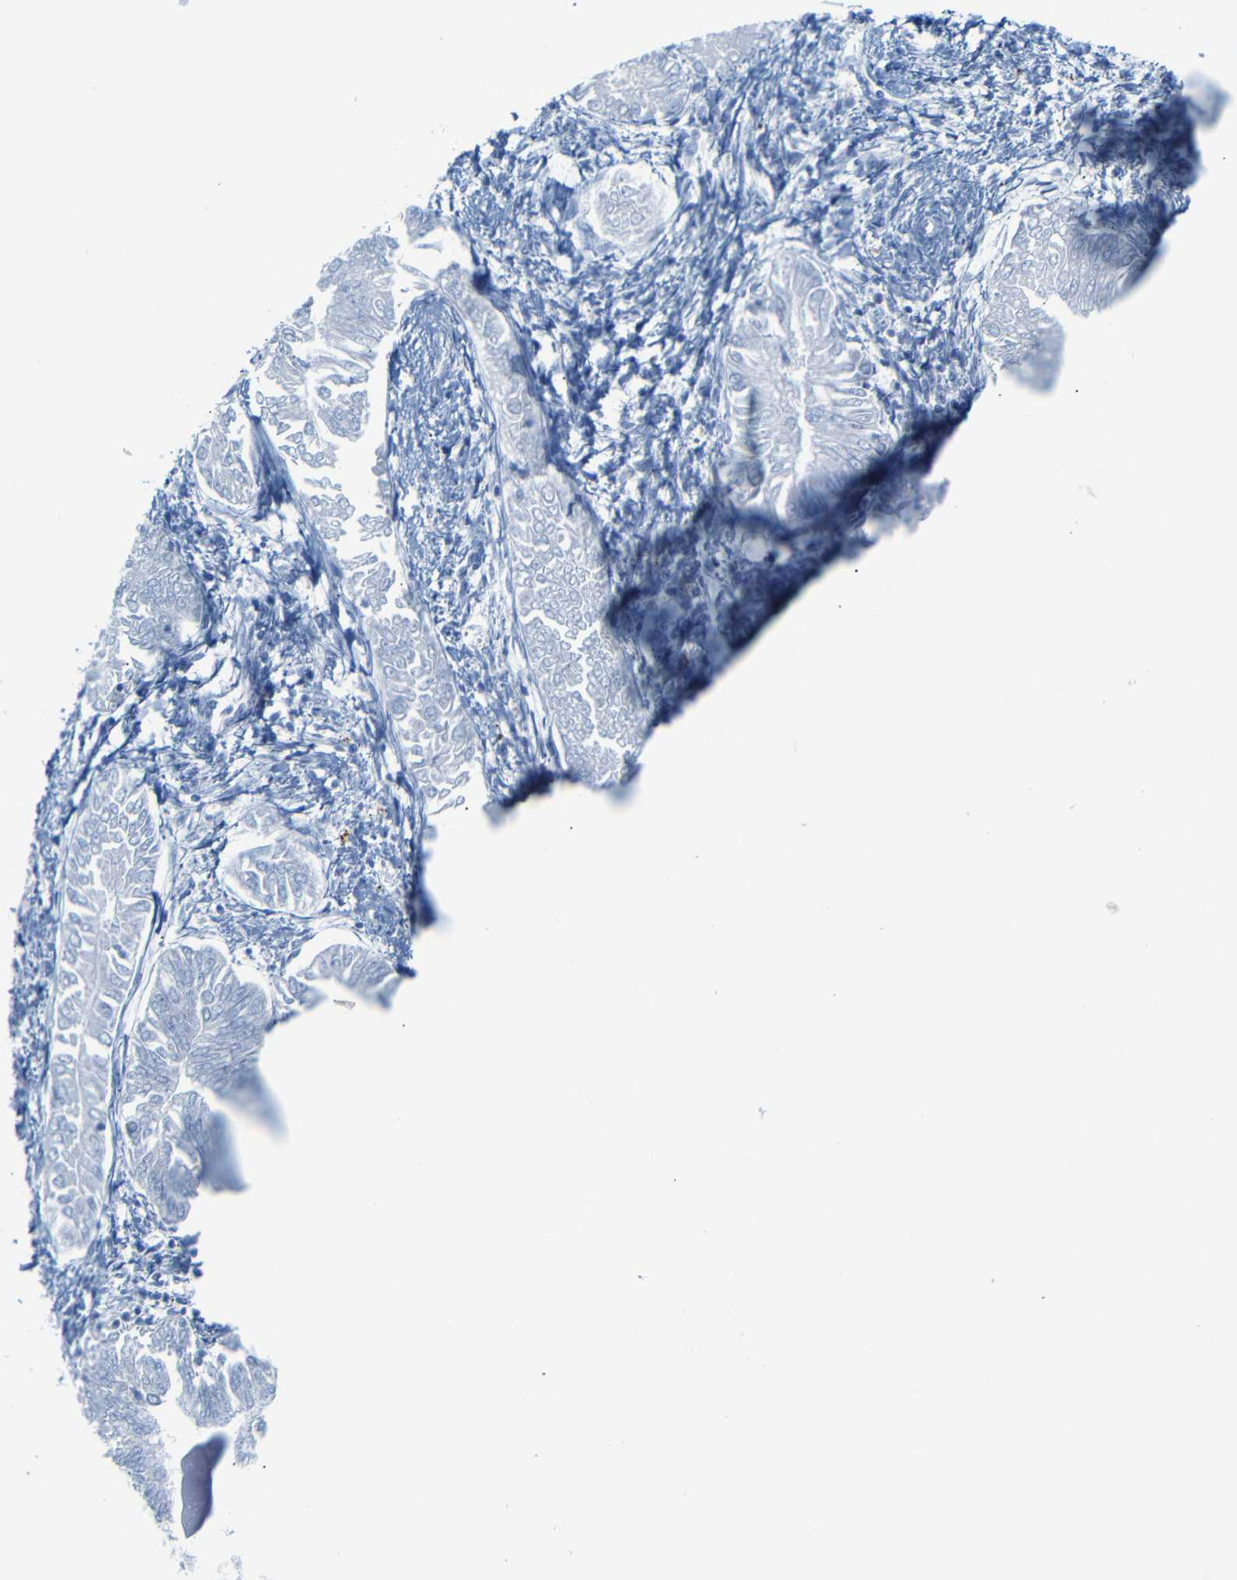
{"staining": {"intensity": "negative", "quantity": "none", "location": "none"}, "tissue": "endometrial cancer", "cell_type": "Tumor cells", "image_type": "cancer", "snomed": [{"axis": "morphology", "description": "Adenocarcinoma, NOS"}, {"axis": "topography", "description": "Endometrium"}], "caption": "Immunohistochemical staining of endometrial adenocarcinoma displays no significant expression in tumor cells. (Stains: DAB (3,3'-diaminobenzidine) immunohistochemistry (IHC) with hematoxylin counter stain, Microscopy: brightfield microscopy at high magnification).", "gene": "DYNAP", "patient": {"sex": "female", "age": 53}}